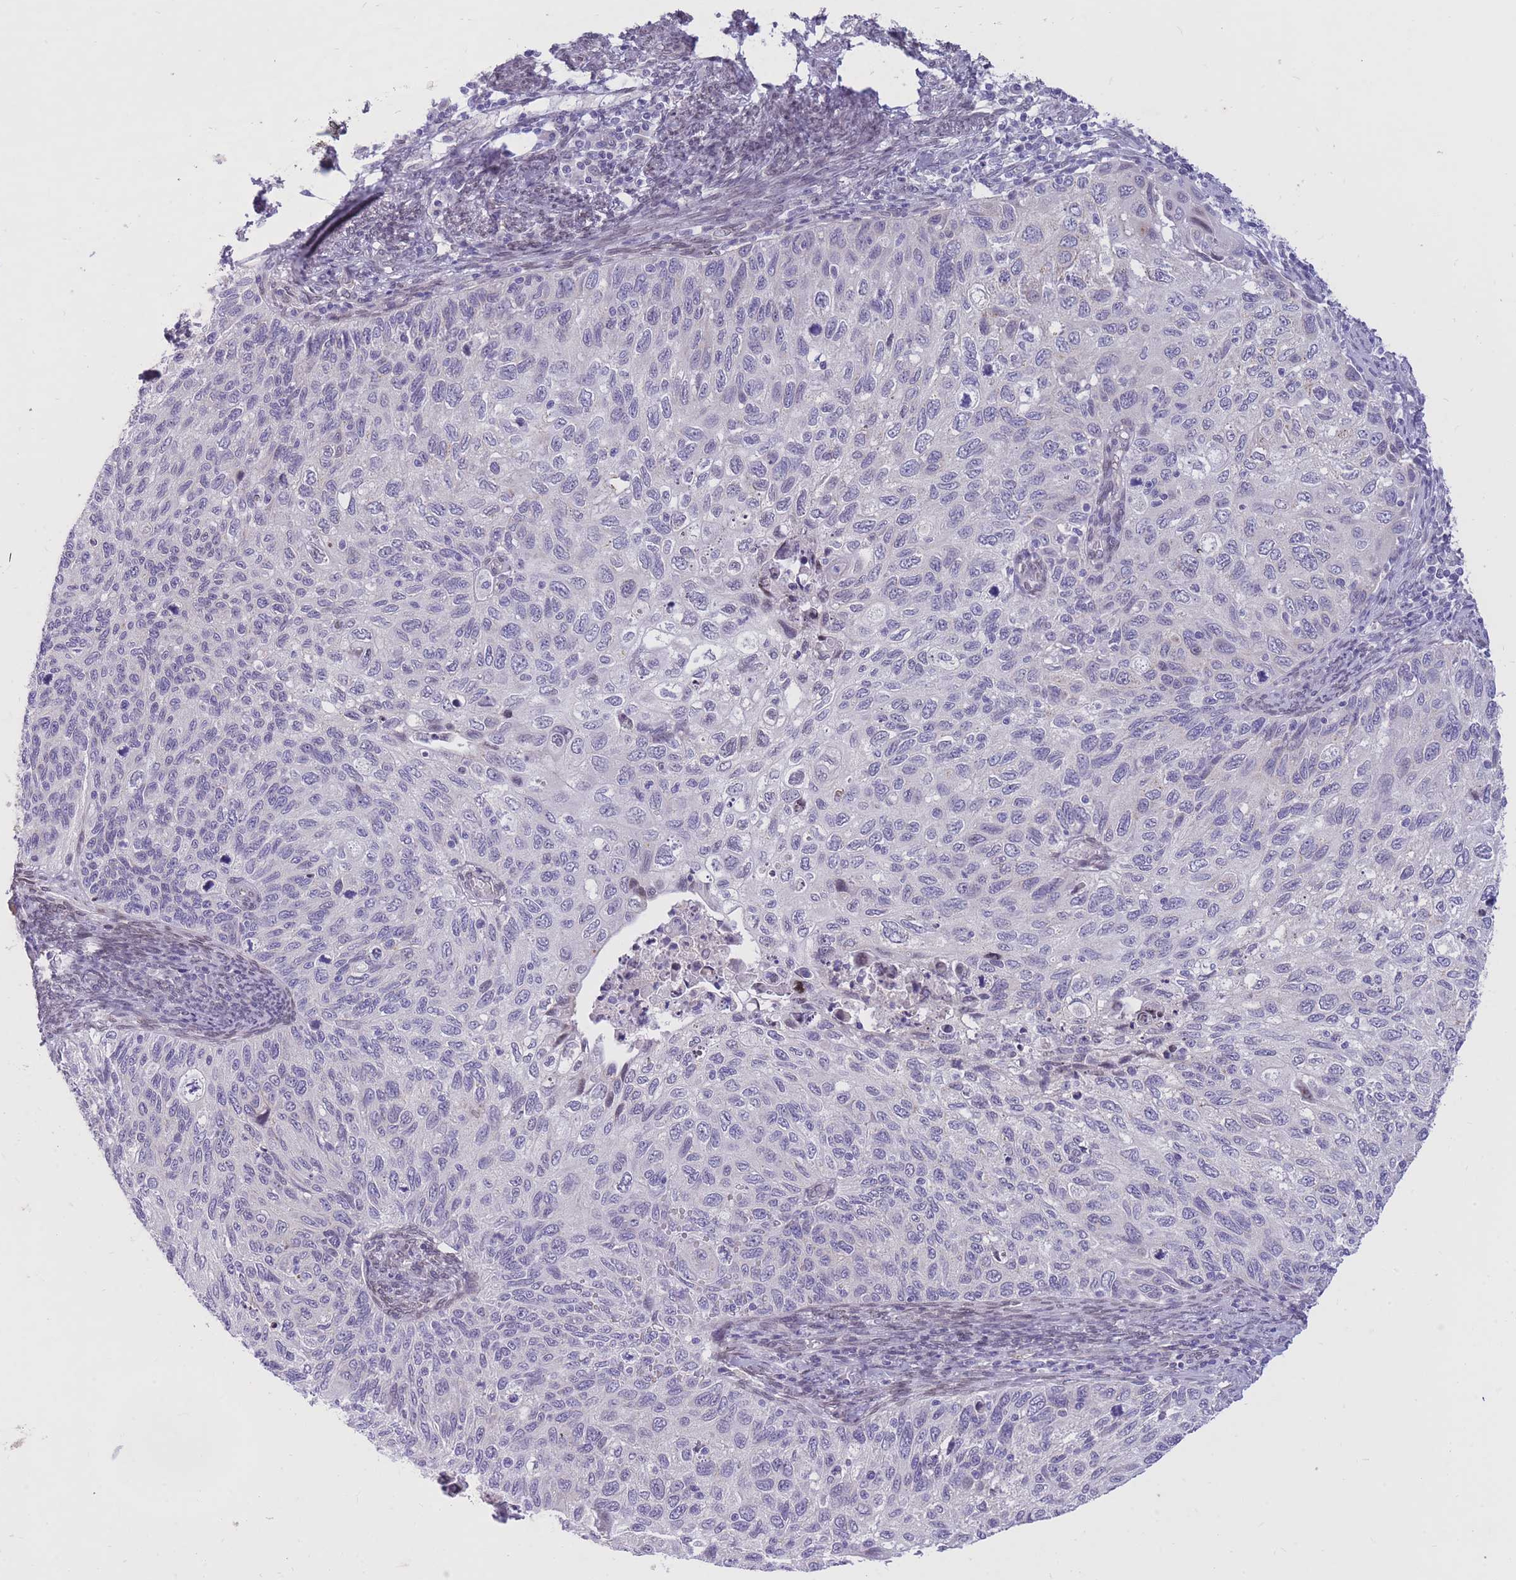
{"staining": {"intensity": "negative", "quantity": "none", "location": "none"}, "tissue": "cervical cancer", "cell_type": "Tumor cells", "image_type": "cancer", "snomed": [{"axis": "morphology", "description": "Squamous cell carcinoma, NOS"}, {"axis": "topography", "description": "Cervix"}], "caption": "IHC micrograph of human cervical squamous cell carcinoma stained for a protein (brown), which shows no staining in tumor cells.", "gene": "HOOK2", "patient": {"sex": "female", "age": 70}}